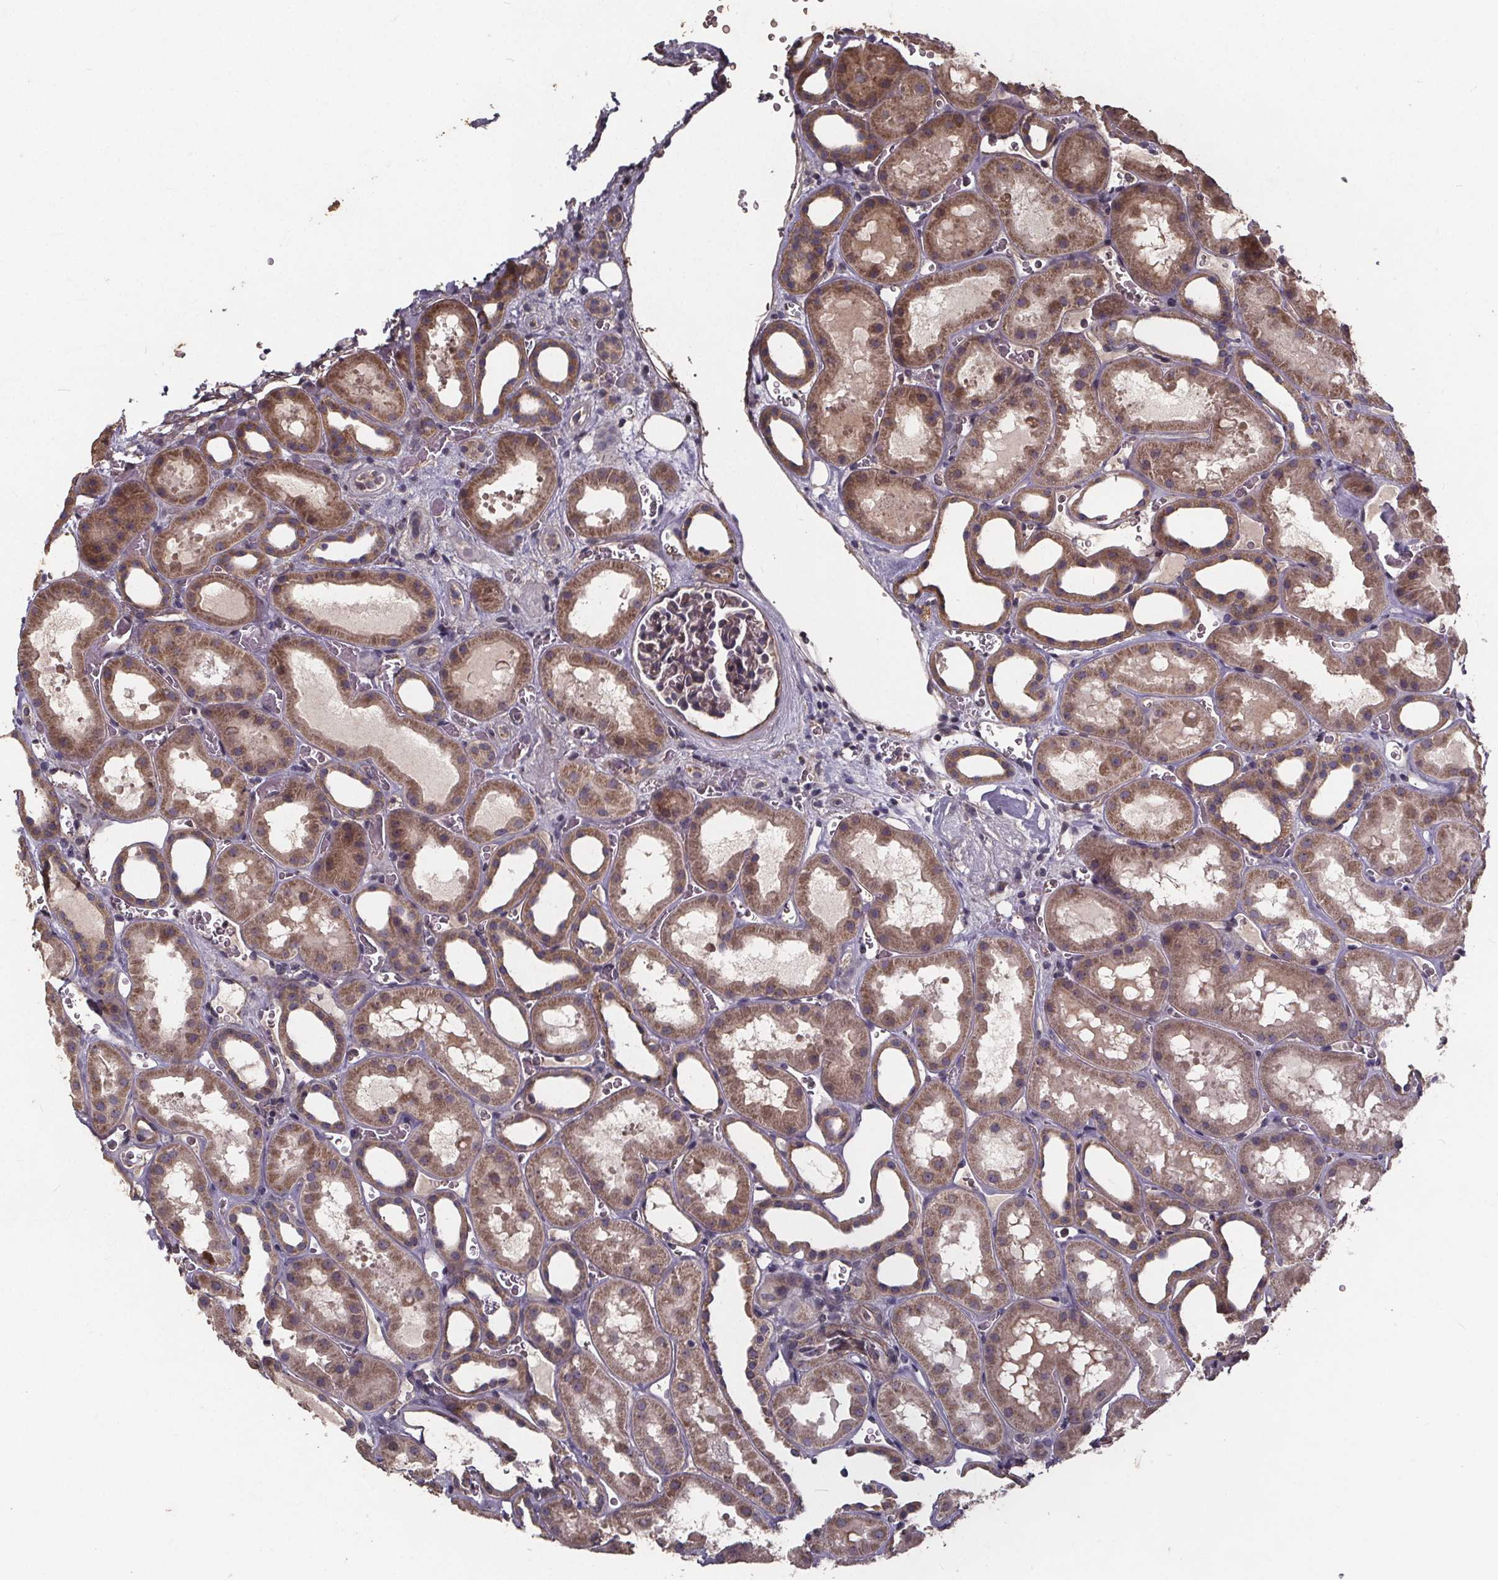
{"staining": {"intensity": "weak", "quantity": "25%-75%", "location": "cytoplasmic/membranous"}, "tissue": "kidney", "cell_type": "Cells in glomeruli", "image_type": "normal", "snomed": [{"axis": "morphology", "description": "Normal tissue, NOS"}, {"axis": "topography", "description": "Kidney"}], "caption": "A high-resolution image shows IHC staining of benign kidney, which exhibits weak cytoplasmic/membranous expression in approximately 25%-75% of cells in glomeruli. Ihc stains the protein of interest in brown and the nuclei are stained blue.", "gene": "YME1L1", "patient": {"sex": "female", "age": 41}}